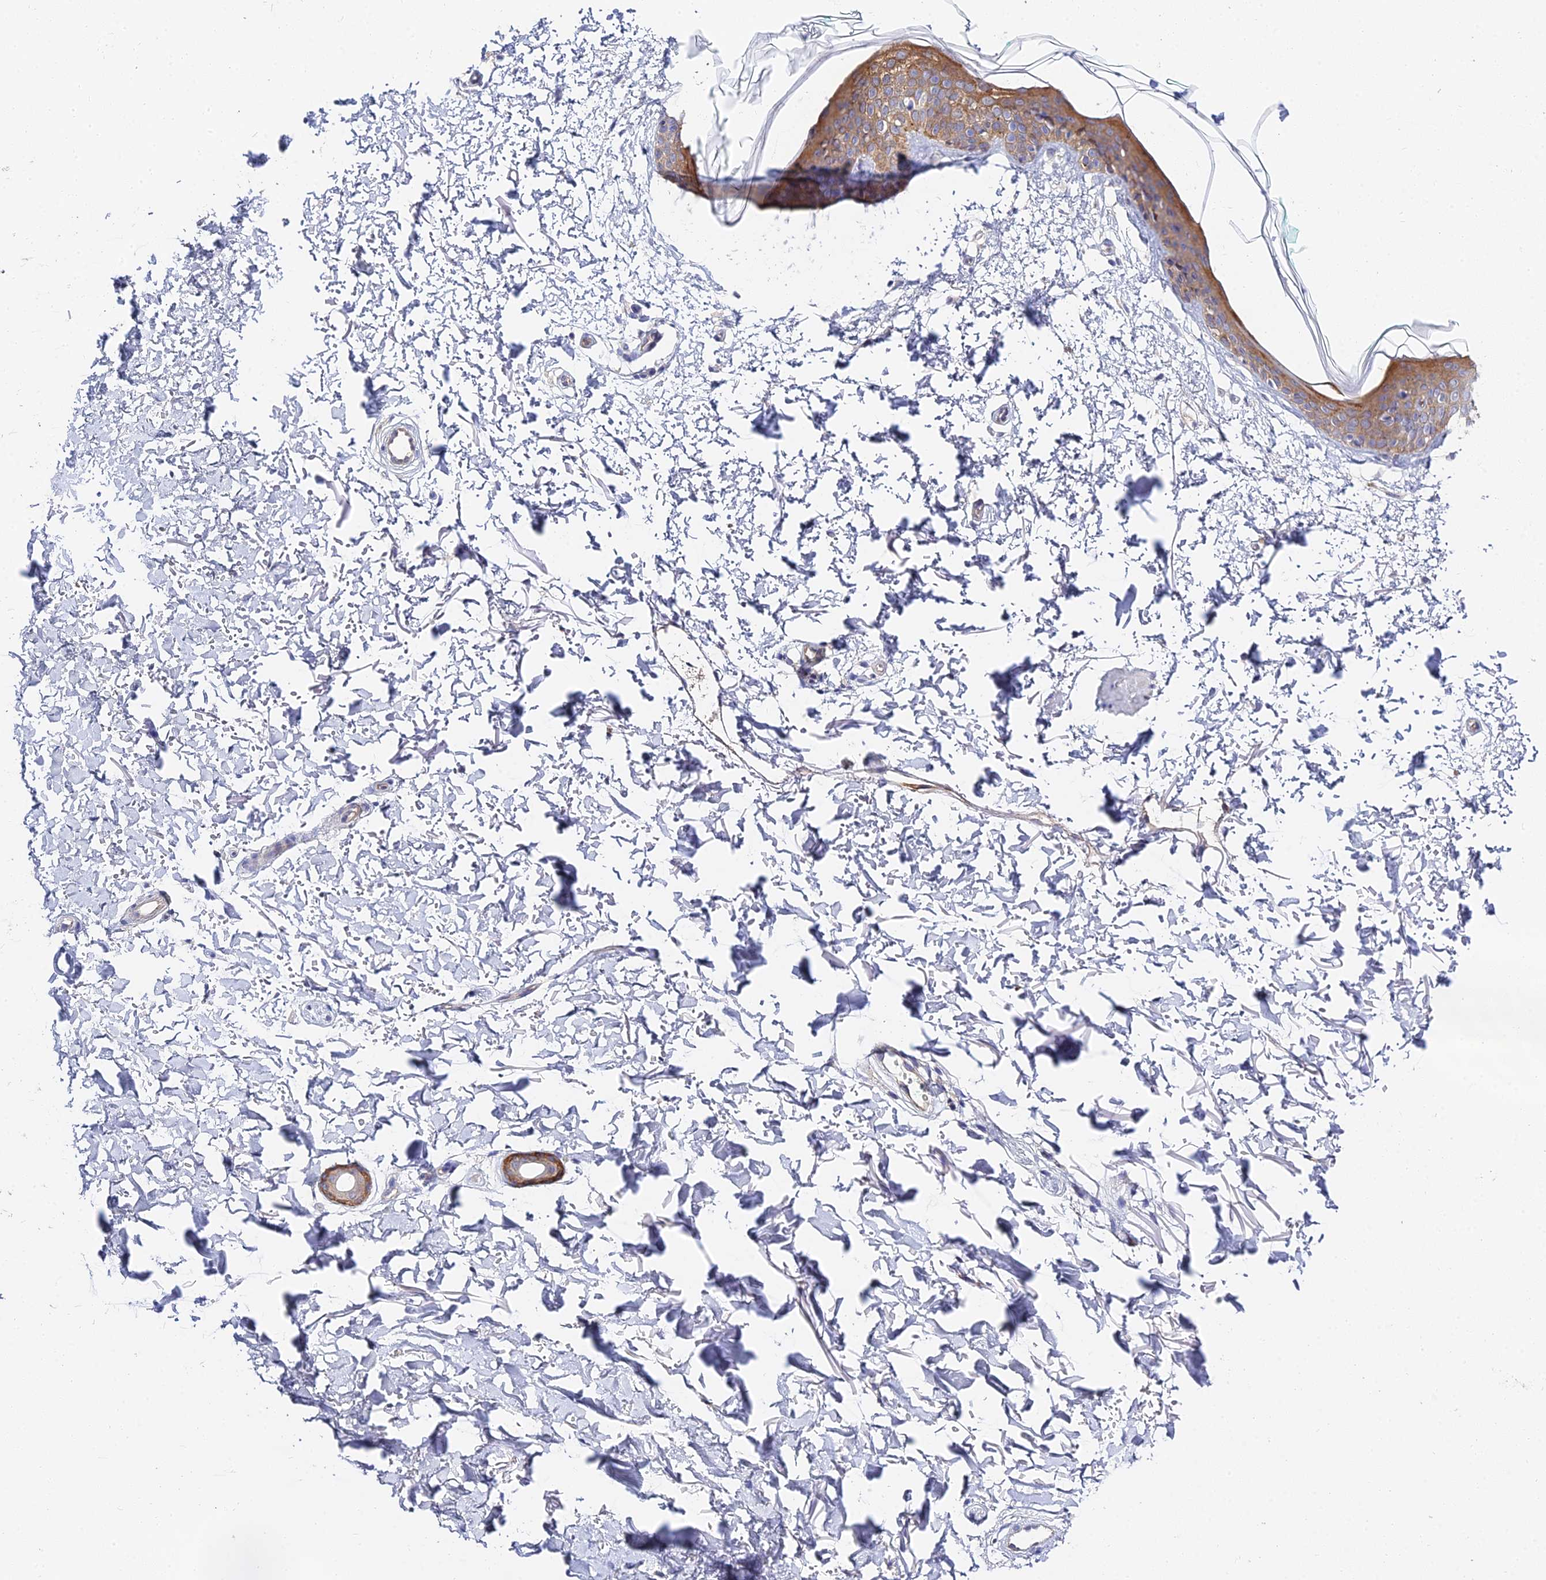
{"staining": {"intensity": "moderate", "quantity": "<25%", "location": "cytoplasmic/membranous"}, "tissue": "skin", "cell_type": "Fibroblasts", "image_type": "normal", "snomed": [{"axis": "morphology", "description": "Normal tissue, NOS"}, {"axis": "topography", "description": "Skin"}], "caption": "Immunohistochemistry (DAB) staining of normal human skin exhibits moderate cytoplasmic/membranous protein positivity in about <25% of fibroblasts.", "gene": "HOXB1", "patient": {"sex": "male", "age": 66}}